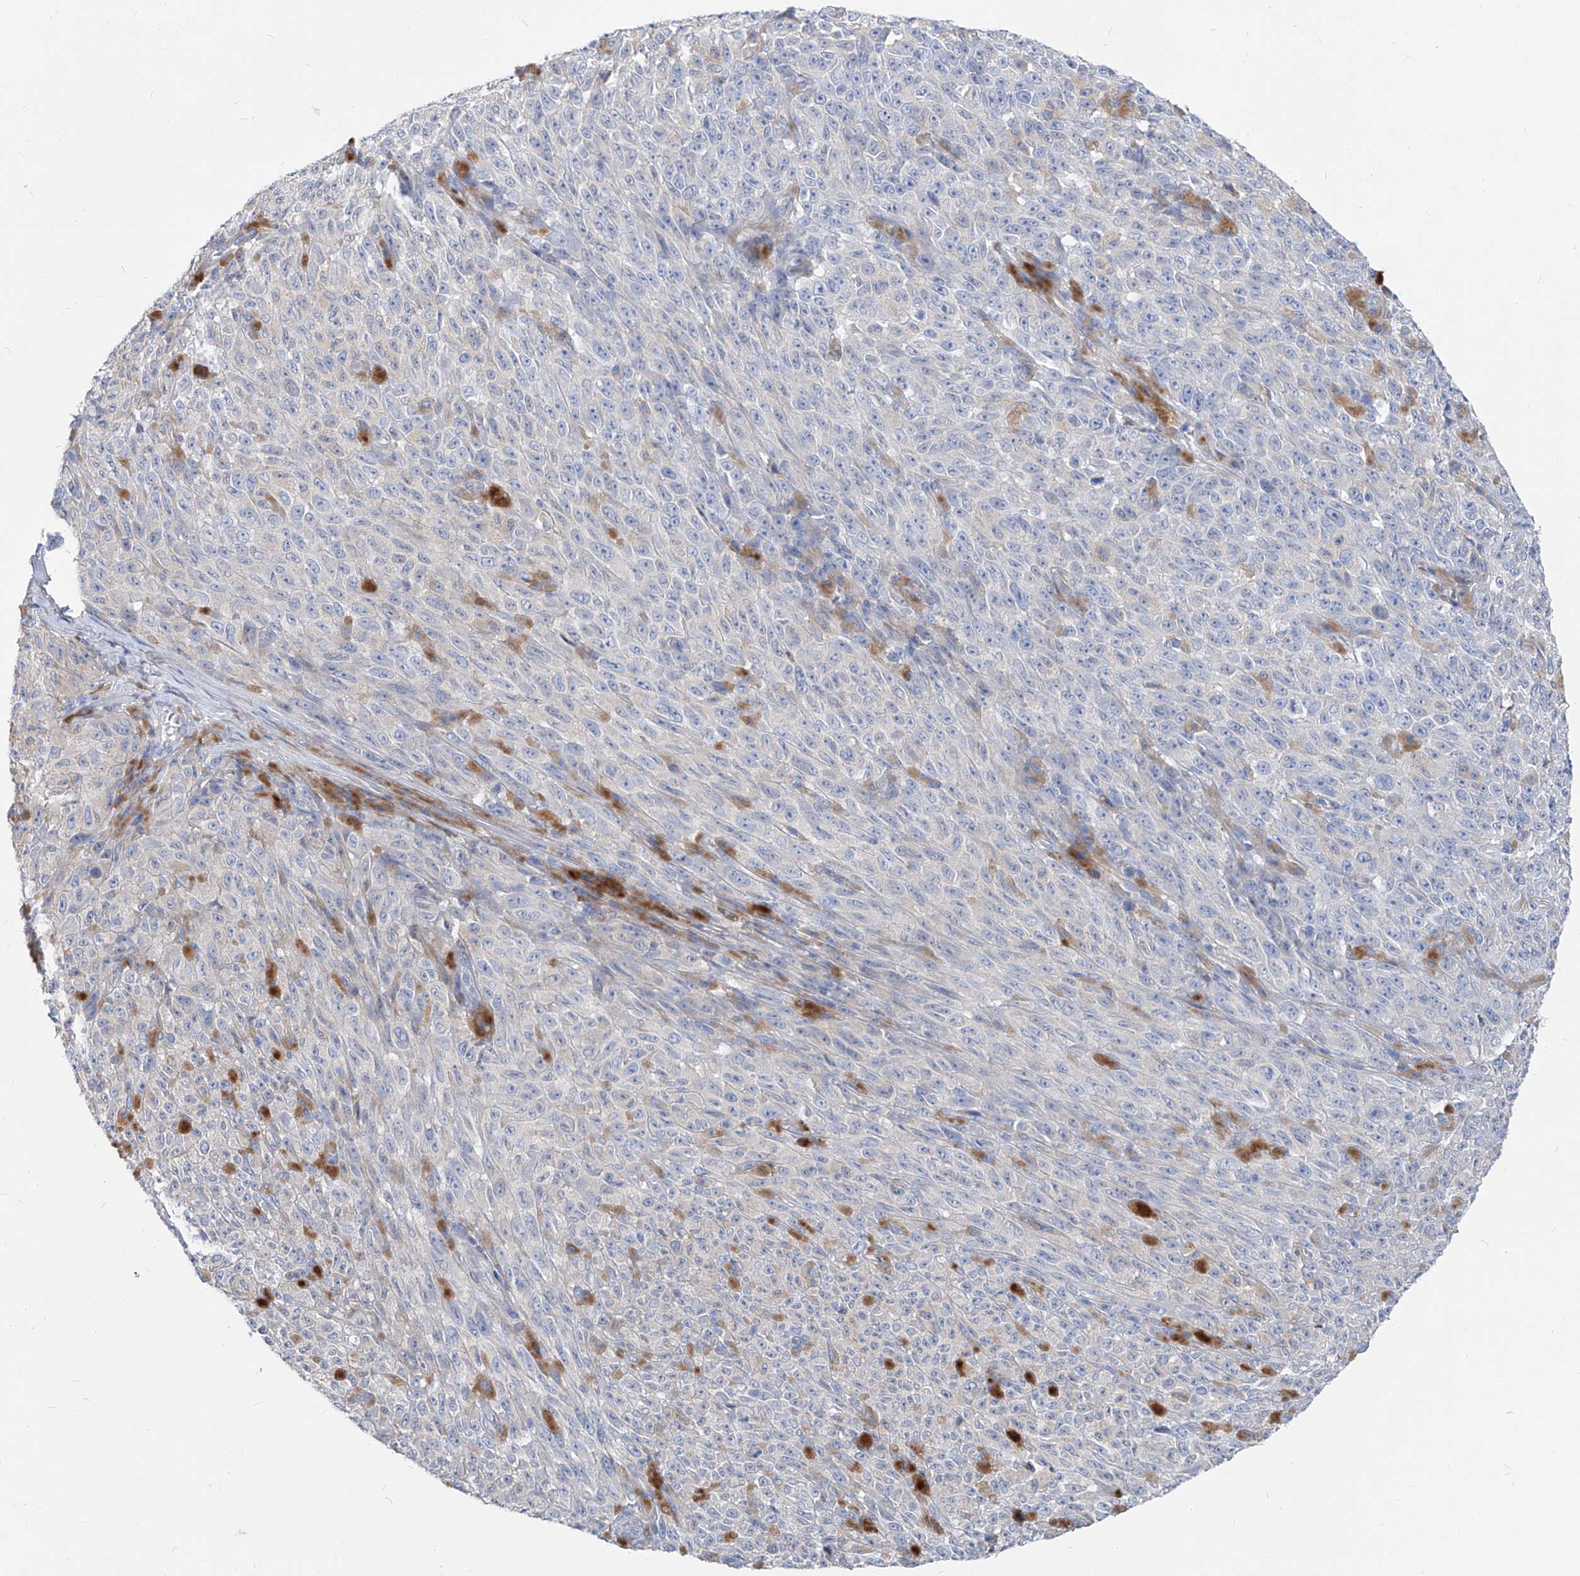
{"staining": {"intensity": "negative", "quantity": "none", "location": "none"}, "tissue": "melanoma", "cell_type": "Tumor cells", "image_type": "cancer", "snomed": [{"axis": "morphology", "description": "Malignant melanoma, NOS"}, {"axis": "topography", "description": "Skin"}], "caption": "The IHC micrograph has no significant positivity in tumor cells of melanoma tissue.", "gene": "UFL1", "patient": {"sex": "female", "age": 82}}